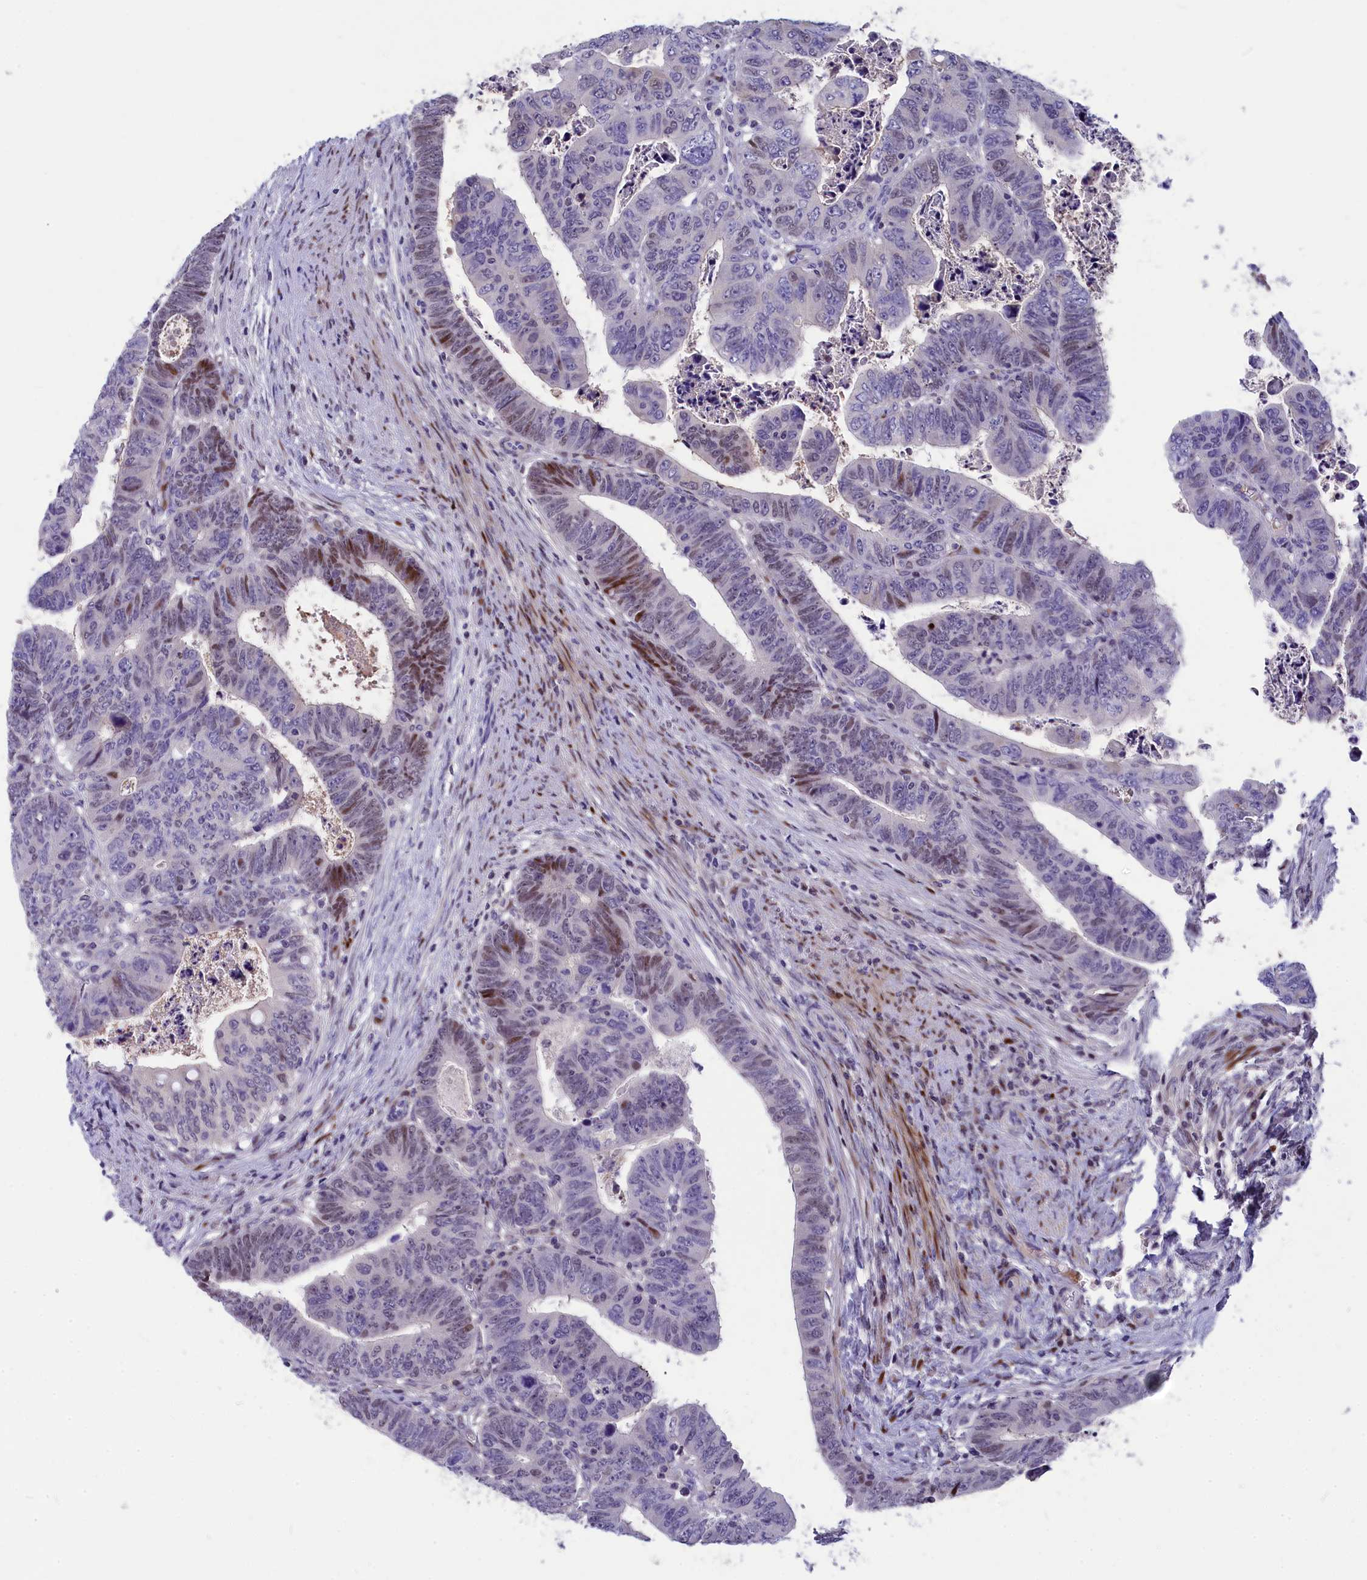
{"staining": {"intensity": "strong", "quantity": "<25%", "location": "nuclear"}, "tissue": "colorectal cancer", "cell_type": "Tumor cells", "image_type": "cancer", "snomed": [{"axis": "morphology", "description": "Normal tissue, NOS"}, {"axis": "morphology", "description": "Adenocarcinoma, NOS"}, {"axis": "topography", "description": "Rectum"}], "caption": "Colorectal cancer (adenocarcinoma) tissue displays strong nuclear staining in about <25% of tumor cells", "gene": "NKPD1", "patient": {"sex": "female", "age": 65}}